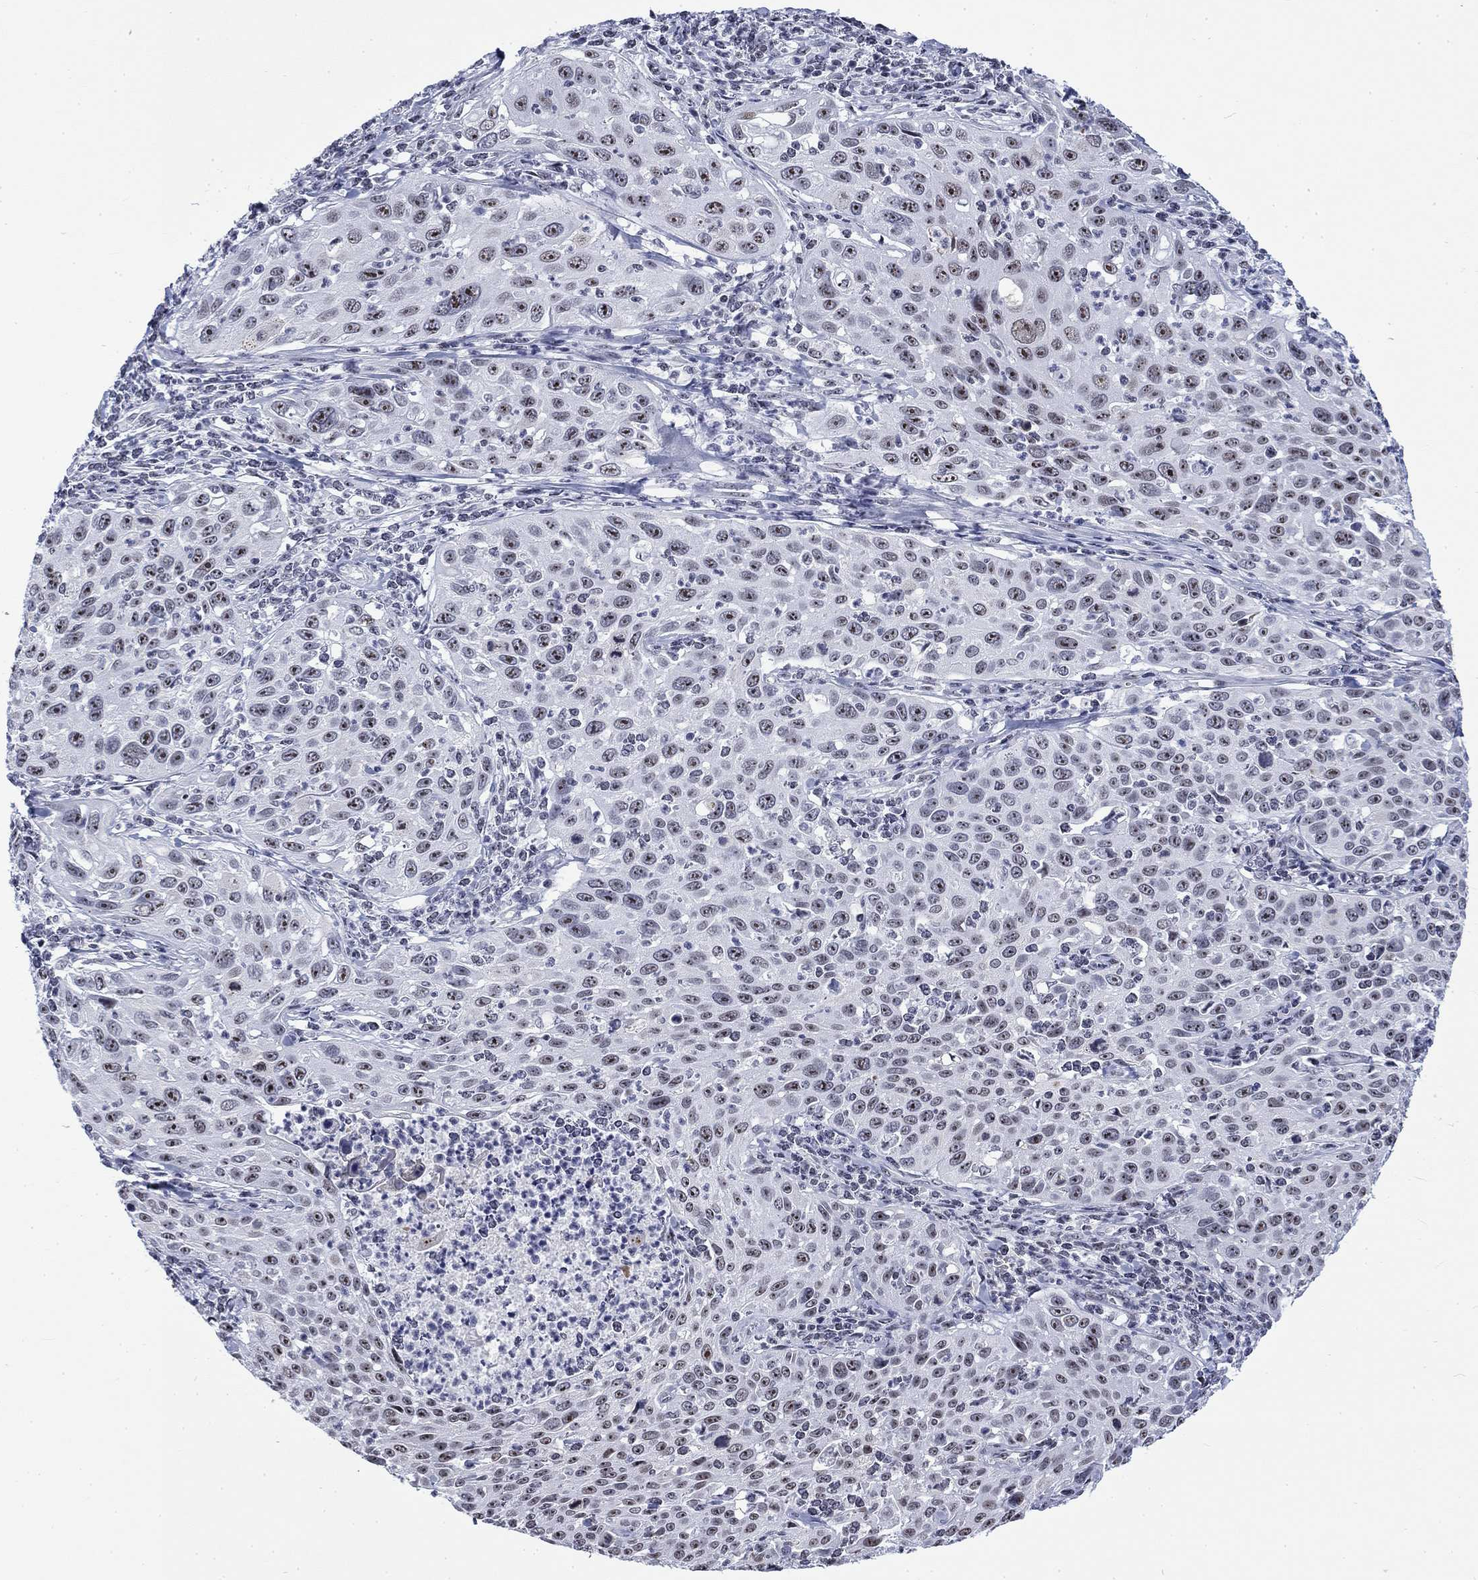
{"staining": {"intensity": "moderate", "quantity": "<25%", "location": "nuclear"}, "tissue": "cervical cancer", "cell_type": "Tumor cells", "image_type": "cancer", "snomed": [{"axis": "morphology", "description": "Squamous cell carcinoma, NOS"}, {"axis": "topography", "description": "Cervix"}], "caption": "Squamous cell carcinoma (cervical) stained with immunohistochemistry (IHC) exhibits moderate nuclear expression in approximately <25% of tumor cells.", "gene": "CSRNP3", "patient": {"sex": "female", "age": 26}}